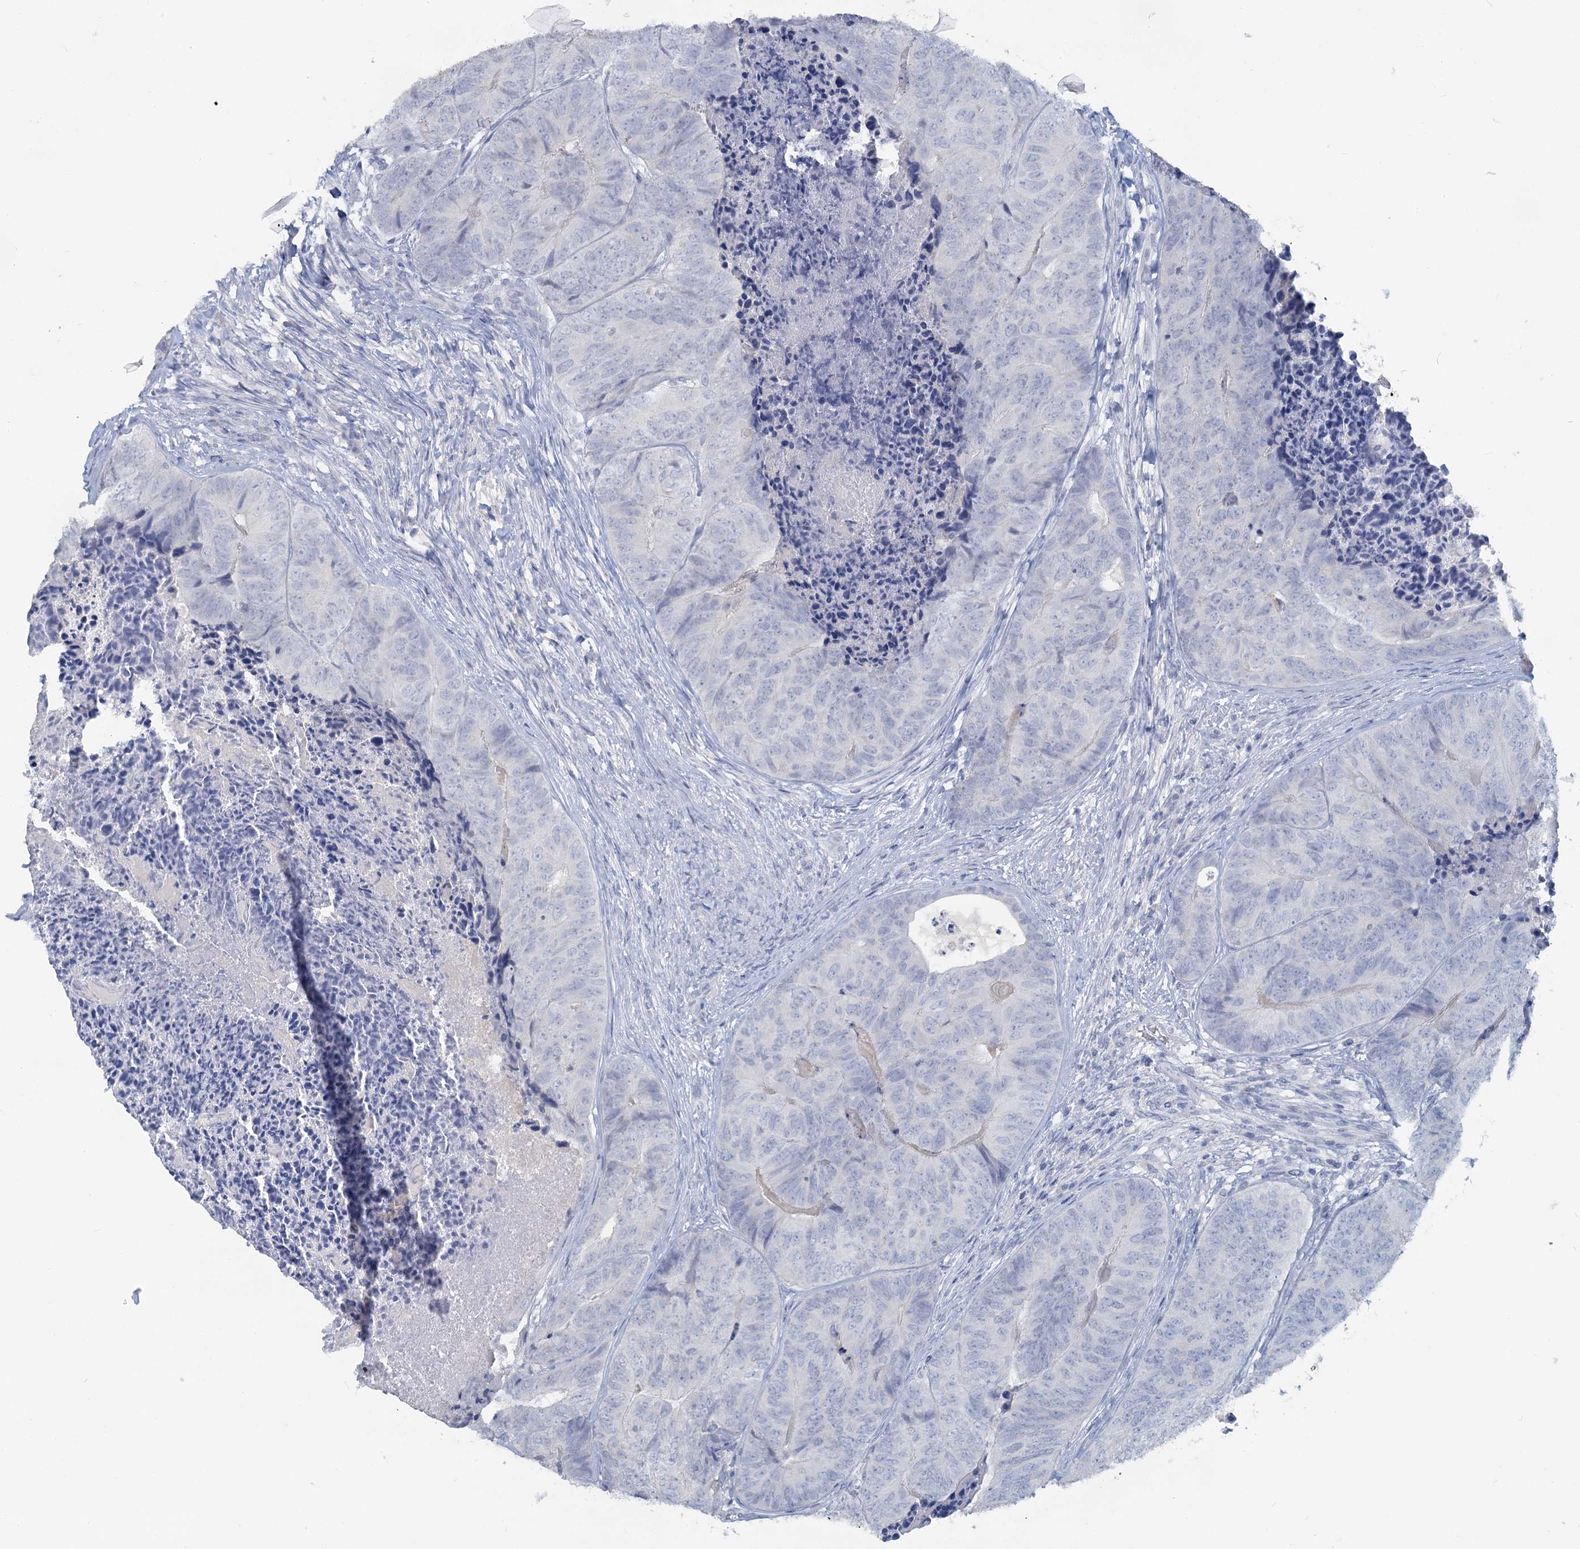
{"staining": {"intensity": "negative", "quantity": "none", "location": "none"}, "tissue": "colorectal cancer", "cell_type": "Tumor cells", "image_type": "cancer", "snomed": [{"axis": "morphology", "description": "Adenocarcinoma, NOS"}, {"axis": "topography", "description": "Colon"}], "caption": "DAB immunohistochemical staining of human adenocarcinoma (colorectal) demonstrates no significant positivity in tumor cells. Nuclei are stained in blue.", "gene": "CHGA", "patient": {"sex": "female", "age": 67}}